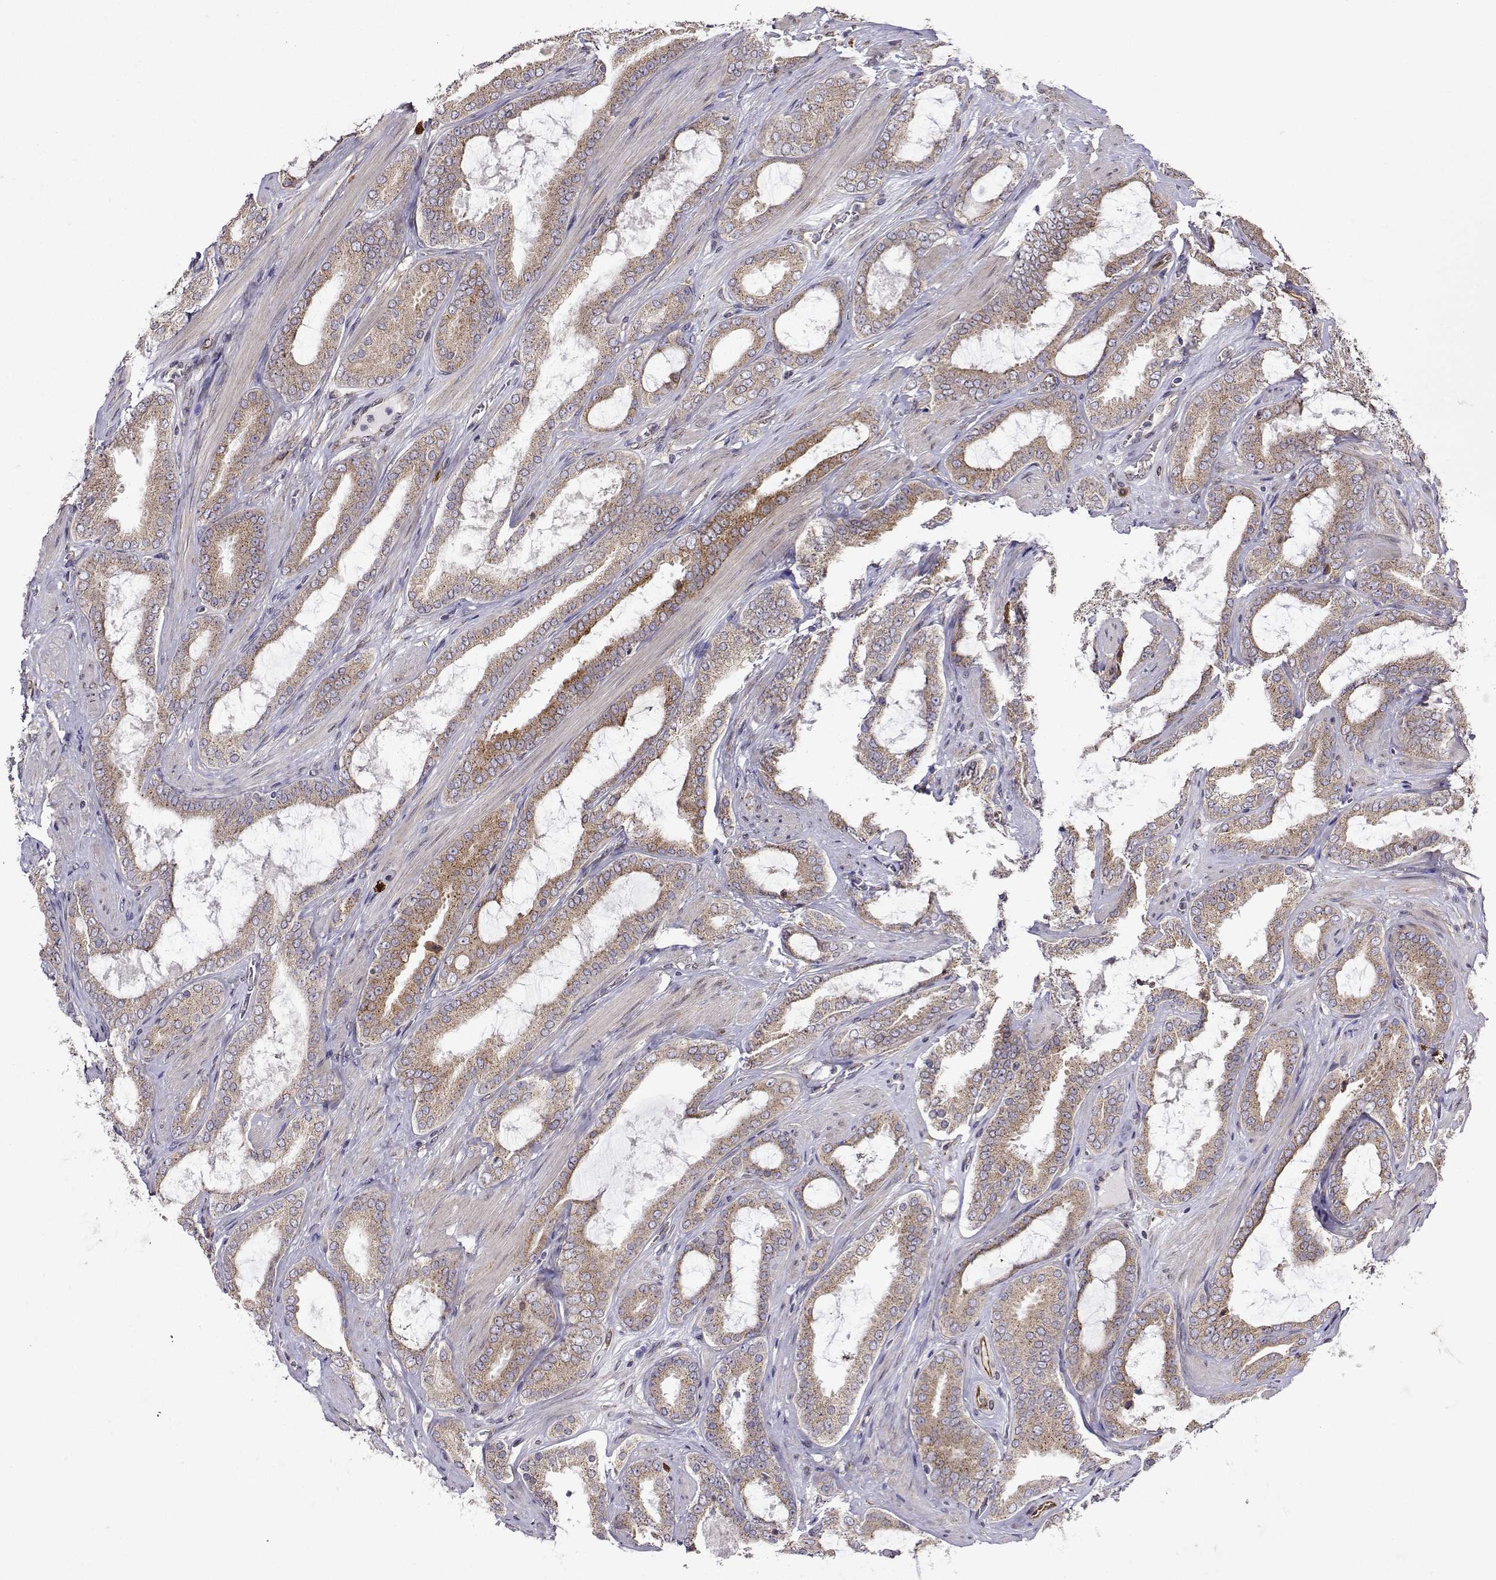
{"staining": {"intensity": "weak", "quantity": ">75%", "location": "cytoplasmic/membranous"}, "tissue": "prostate cancer", "cell_type": "Tumor cells", "image_type": "cancer", "snomed": [{"axis": "morphology", "description": "Adenocarcinoma, High grade"}, {"axis": "topography", "description": "Prostate"}], "caption": "Immunohistochemical staining of human adenocarcinoma (high-grade) (prostate) shows low levels of weak cytoplasmic/membranous positivity in approximately >75% of tumor cells.", "gene": "PGRMC2", "patient": {"sex": "male", "age": 63}}